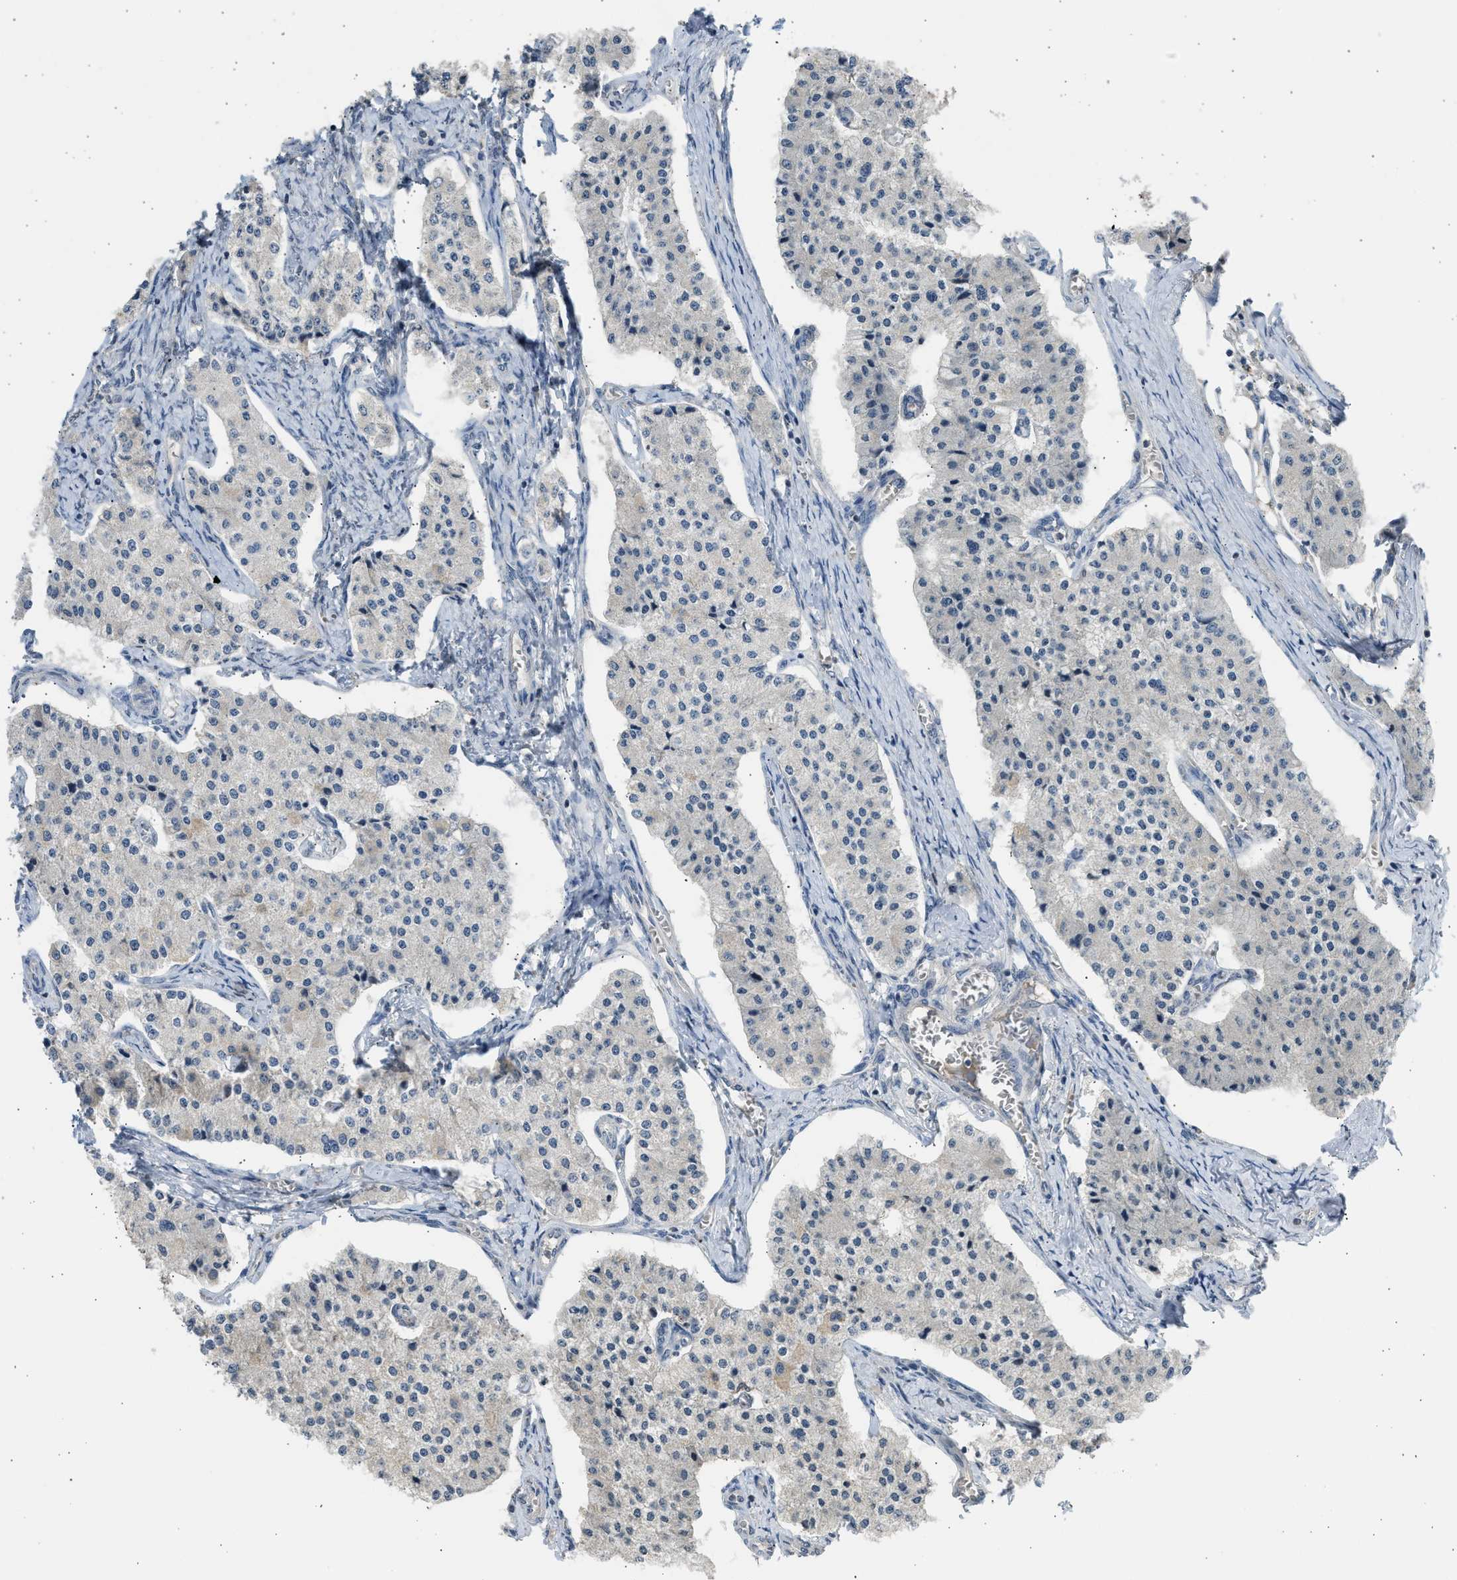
{"staining": {"intensity": "negative", "quantity": "none", "location": "none"}, "tissue": "carcinoid", "cell_type": "Tumor cells", "image_type": "cancer", "snomed": [{"axis": "morphology", "description": "Carcinoid, malignant, NOS"}, {"axis": "topography", "description": "Colon"}], "caption": "Tumor cells are negative for protein expression in human malignant carcinoid.", "gene": "SULT2A1", "patient": {"sex": "female", "age": 52}}